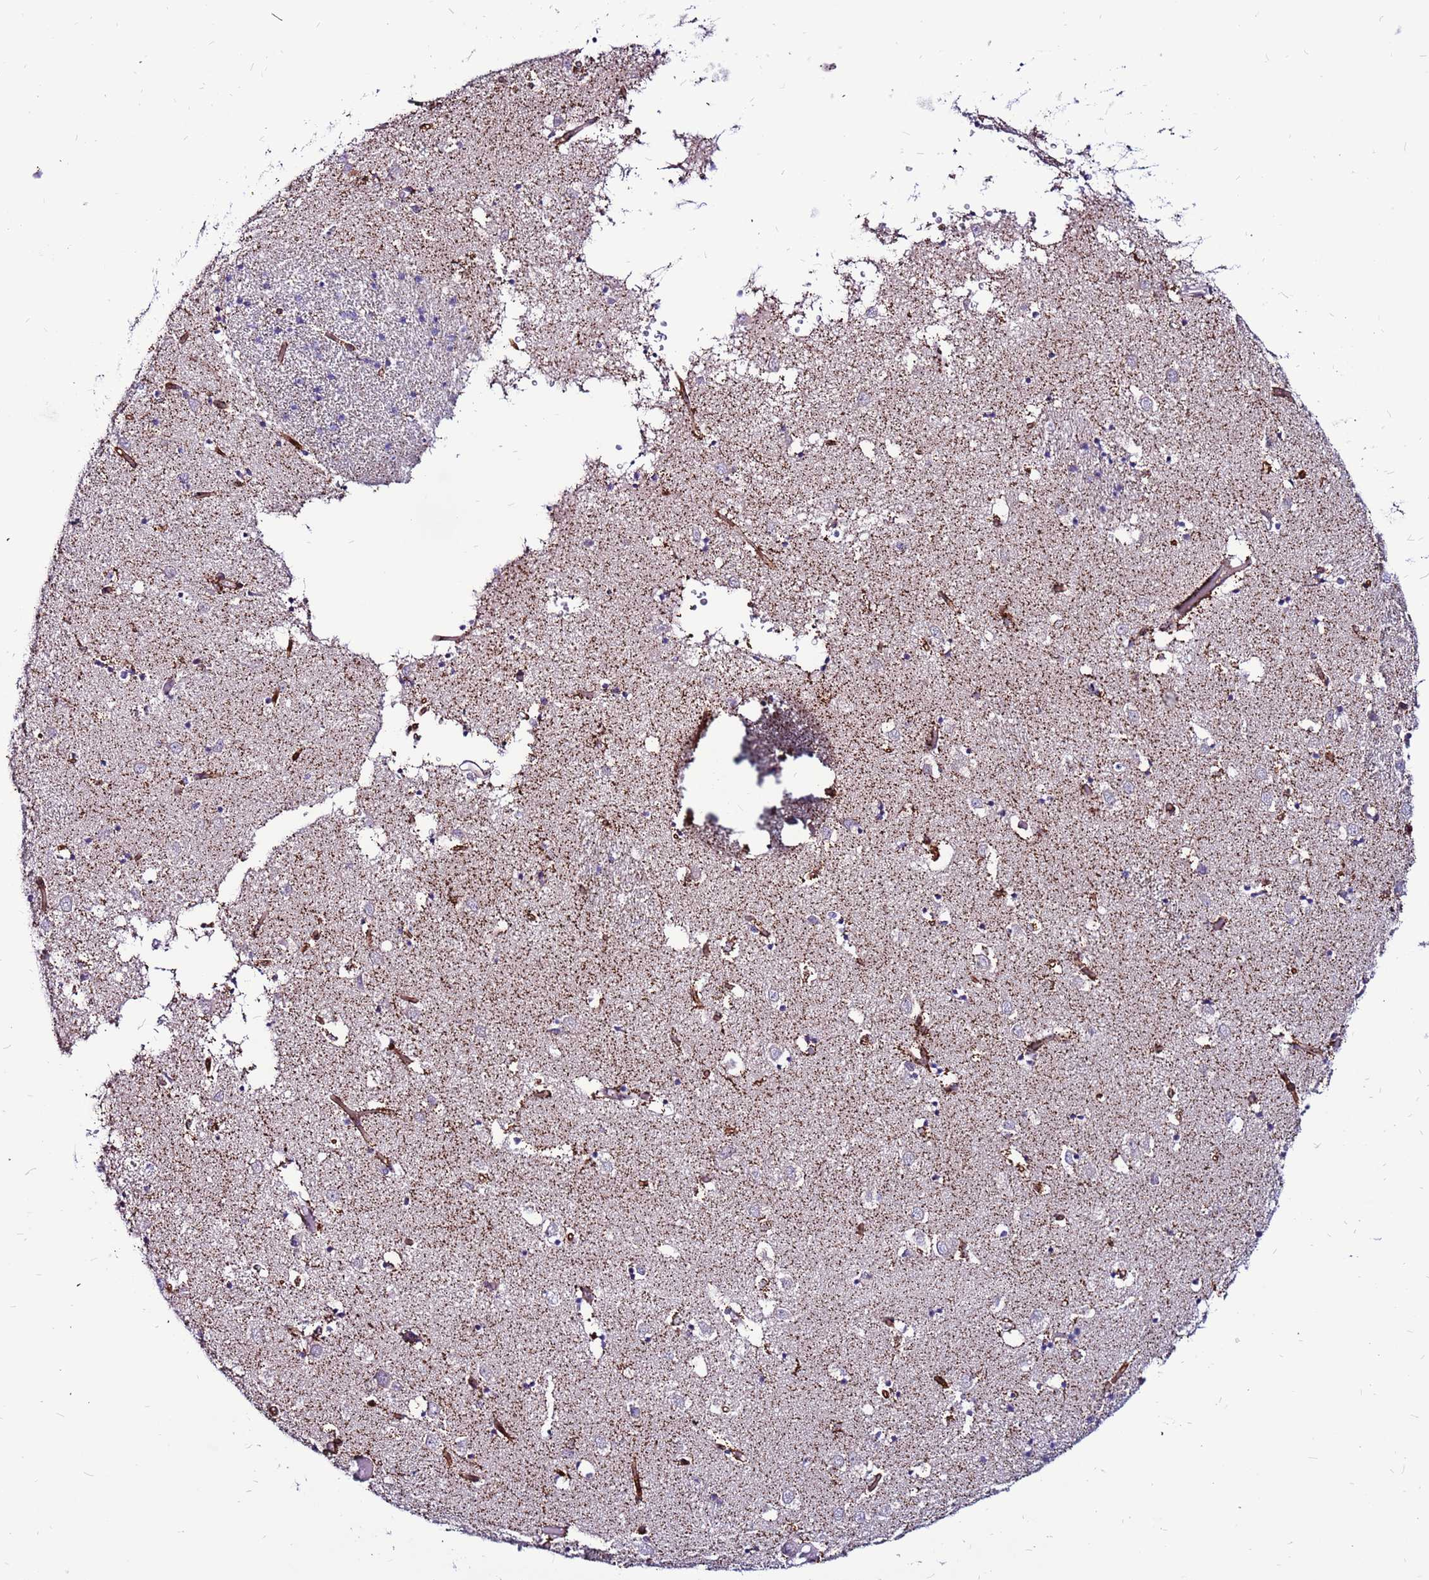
{"staining": {"intensity": "weak", "quantity": "<25%", "location": "cytoplasmic/membranous"}, "tissue": "caudate", "cell_type": "Glial cells", "image_type": "normal", "snomed": [{"axis": "morphology", "description": "Normal tissue, NOS"}, {"axis": "topography", "description": "Lateral ventricle wall"}], "caption": "High power microscopy image of an IHC photomicrograph of benign caudate, revealing no significant positivity in glial cells. (DAB IHC visualized using brightfield microscopy, high magnification).", "gene": "CCDC71", "patient": {"sex": "male", "age": 70}}